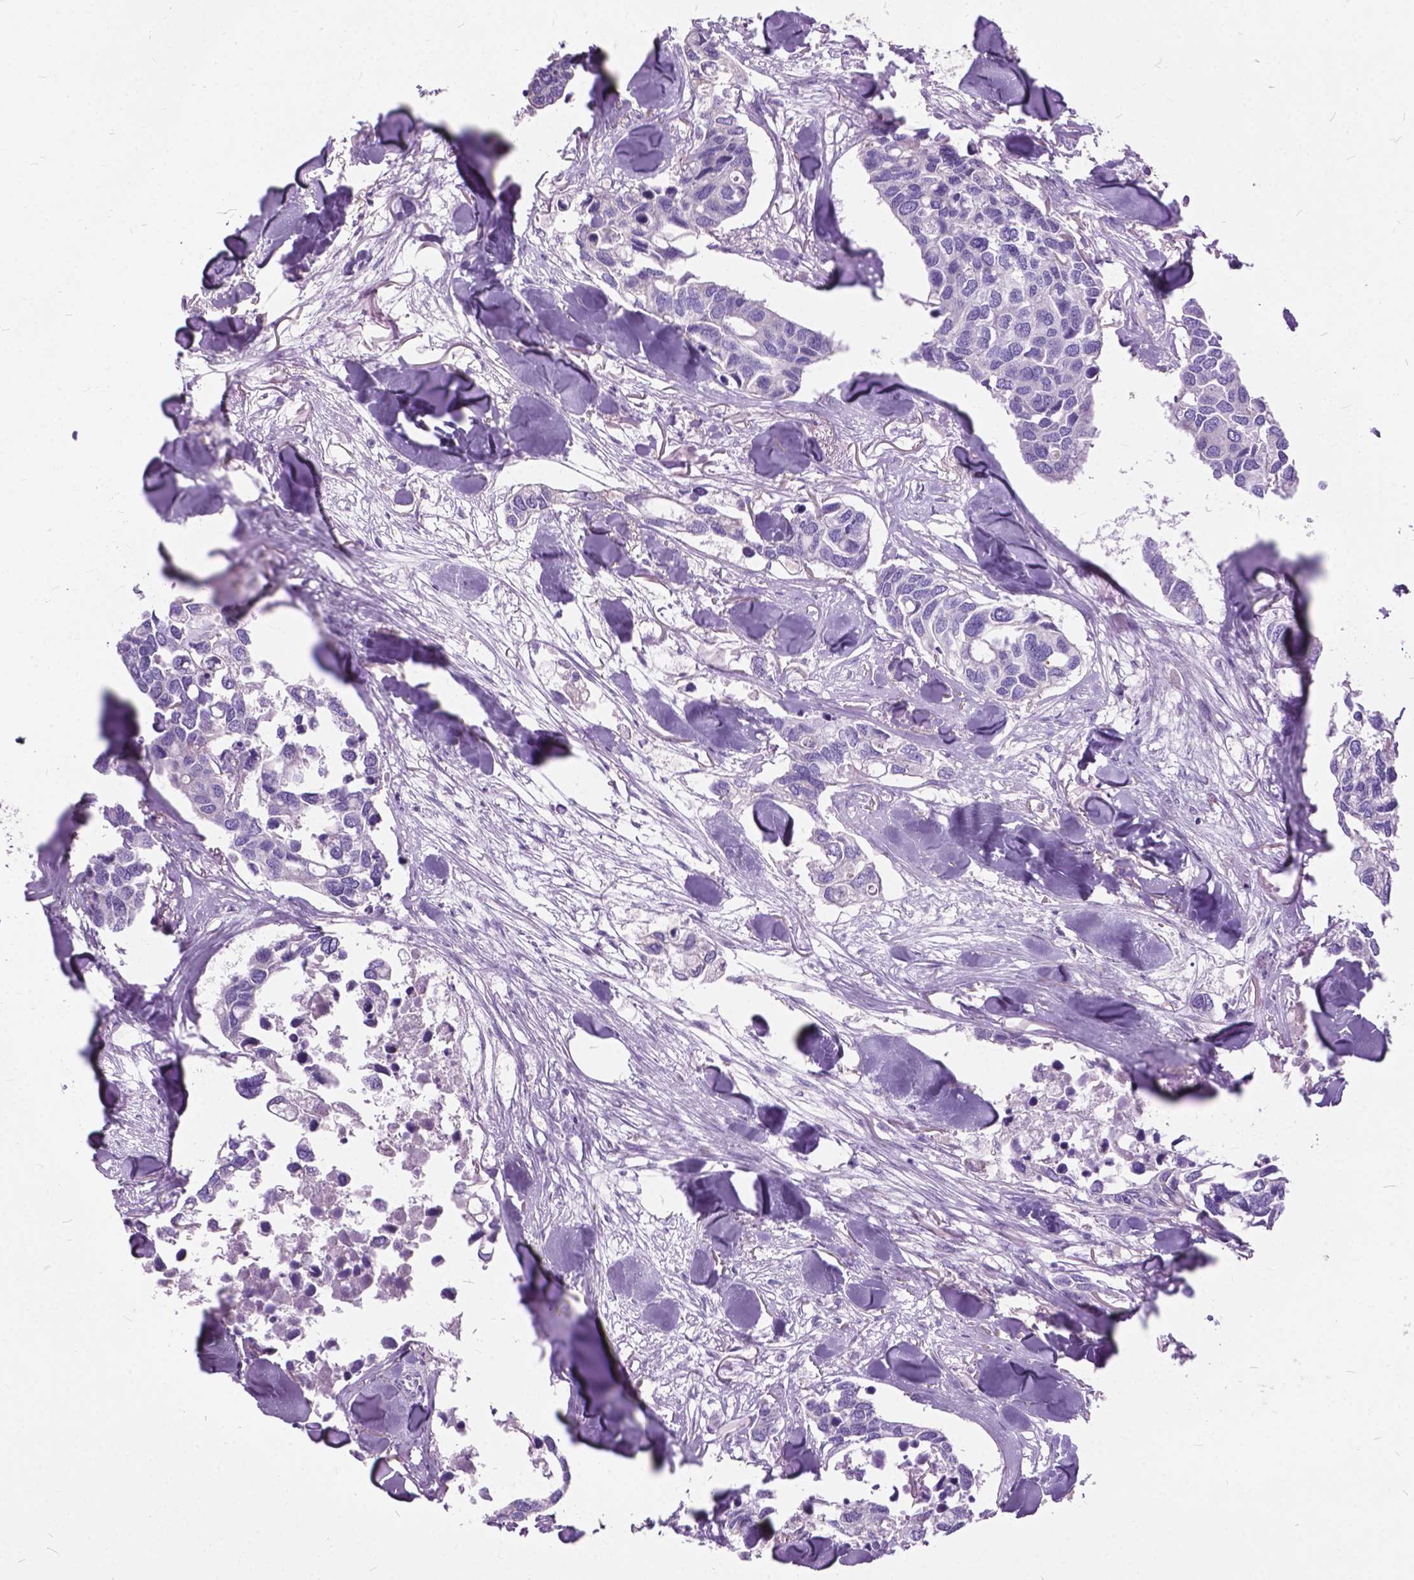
{"staining": {"intensity": "negative", "quantity": "none", "location": "none"}, "tissue": "breast cancer", "cell_type": "Tumor cells", "image_type": "cancer", "snomed": [{"axis": "morphology", "description": "Duct carcinoma"}, {"axis": "topography", "description": "Breast"}], "caption": "This is a image of IHC staining of breast cancer (infiltrating ductal carcinoma), which shows no positivity in tumor cells.", "gene": "PRR35", "patient": {"sex": "female", "age": 83}}